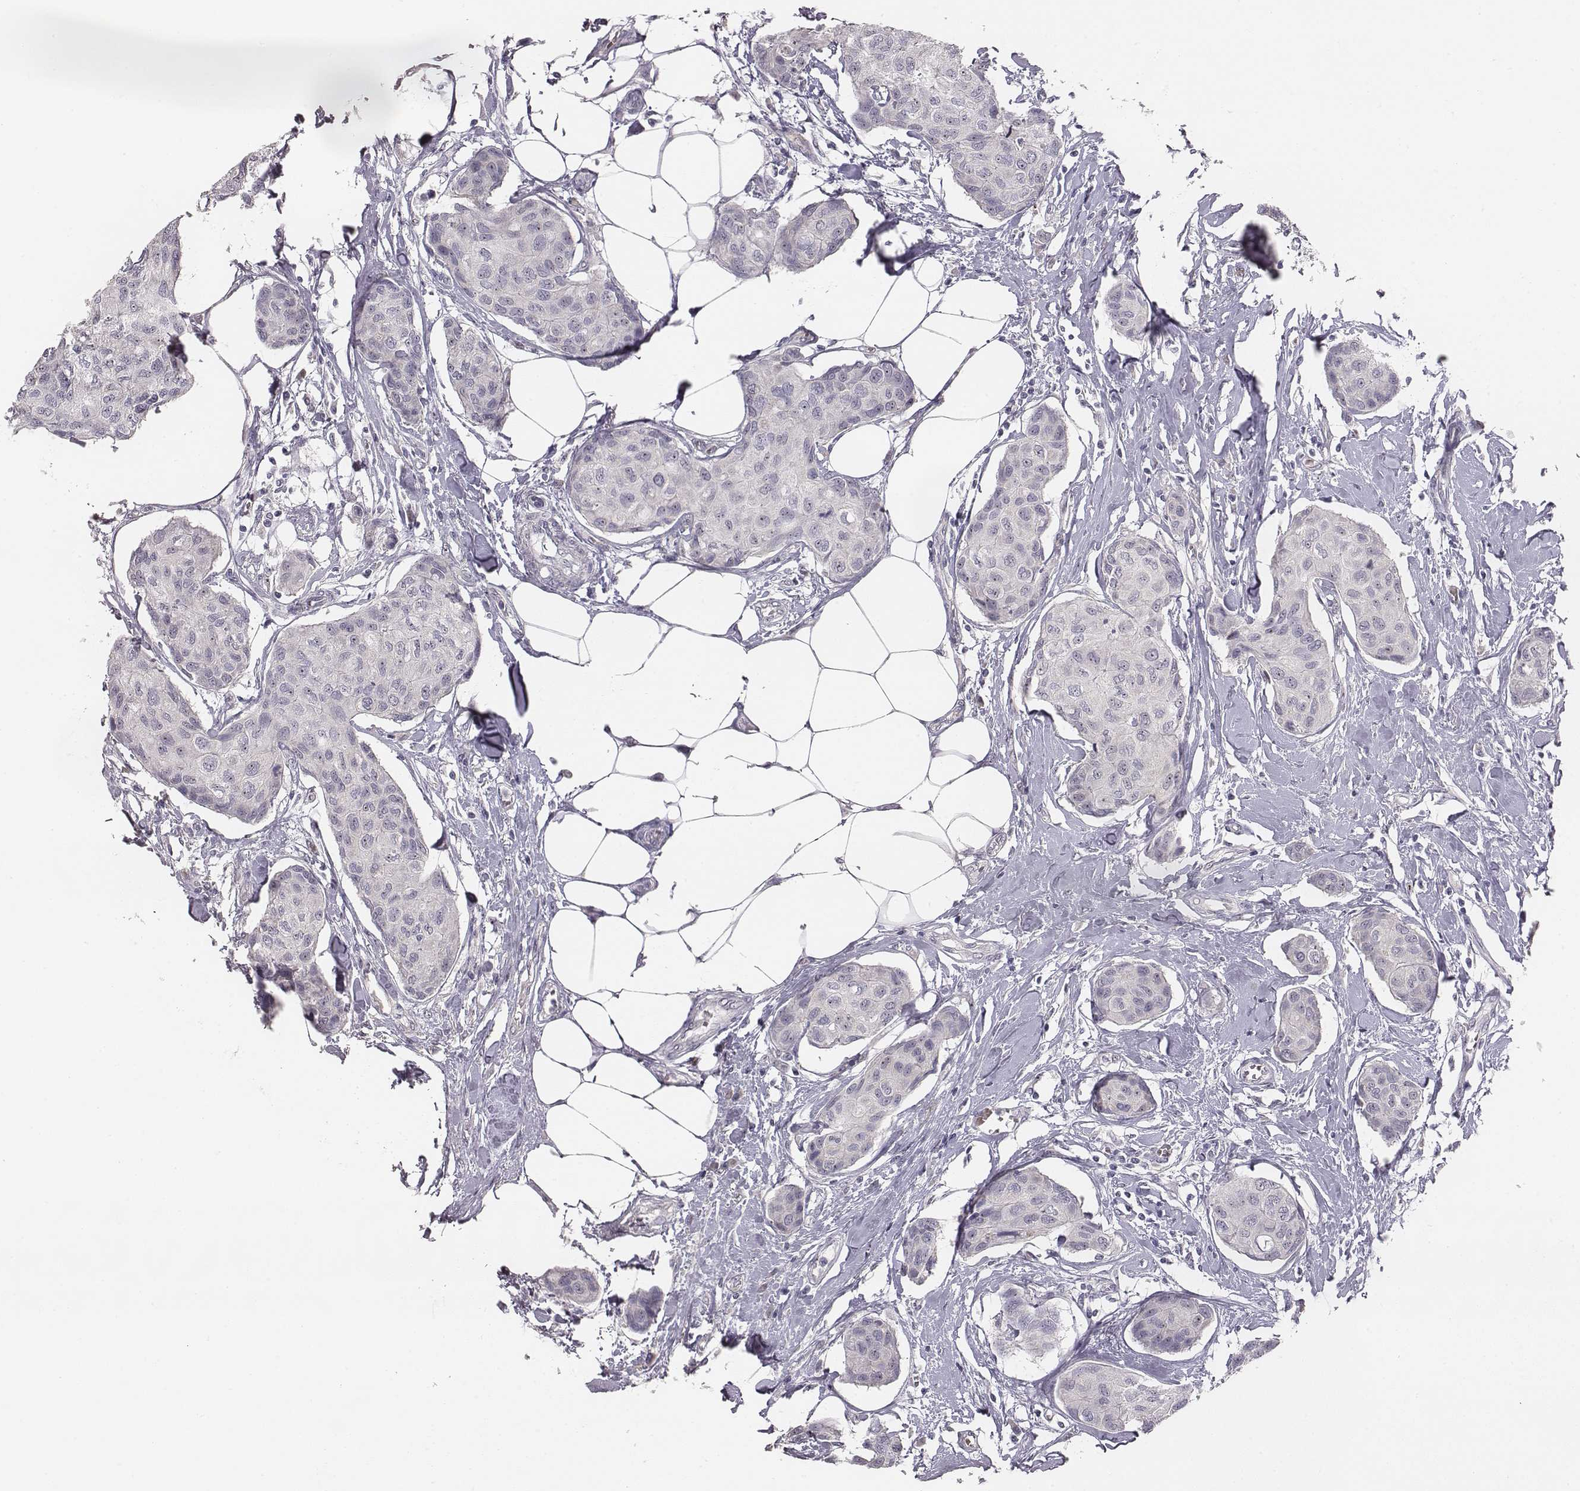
{"staining": {"intensity": "negative", "quantity": "none", "location": "none"}, "tissue": "breast cancer", "cell_type": "Tumor cells", "image_type": "cancer", "snomed": [{"axis": "morphology", "description": "Duct carcinoma"}, {"axis": "topography", "description": "Breast"}], "caption": "Tumor cells show no significant staining in breast intraductal carcinoma. (DAB immunohistochemistry with hematoxylin counter stain).", "gene": "NIFK", "patient": {"sex": "female", "age": 80}}